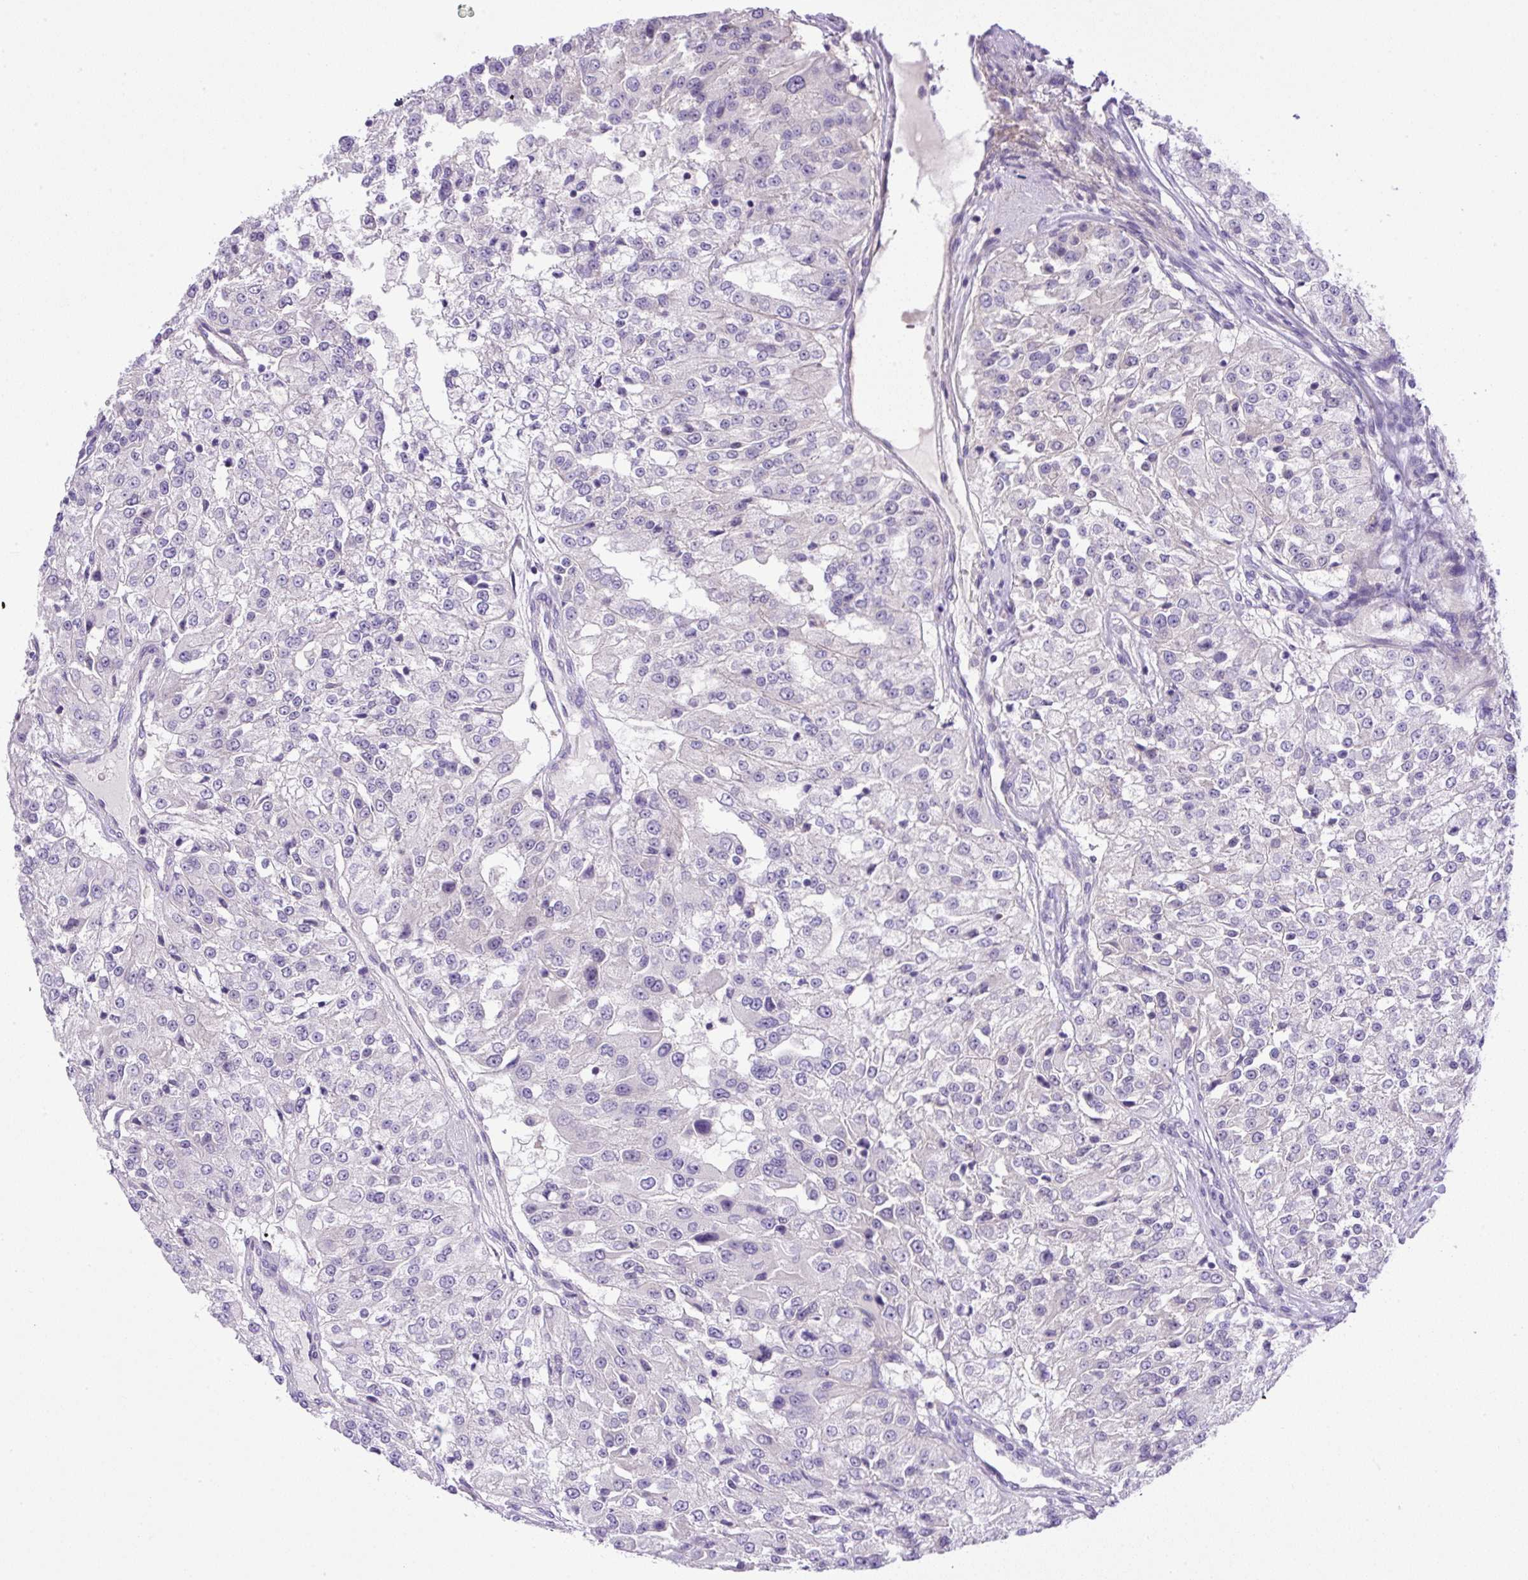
{"staining": {"intensity": "negative", "quantity": "none", "location": "none"}, "tissue": "renal cancer", "cell_type": "Tumor cells", "image_type": "cancer", "snomed": [{"axis": "morphology", "description": "Adenocarcinoma, NOS"}, {"axis": "topography", "description": "Kidney"}], "caption": "This image is of renal cancer stained with IHC to label a protein in brown with the nuclei are counter-stained blue. There is no staining in tumor cells.", "gene": "NPTN", "patient": {"sex": "female", "age": 63}}